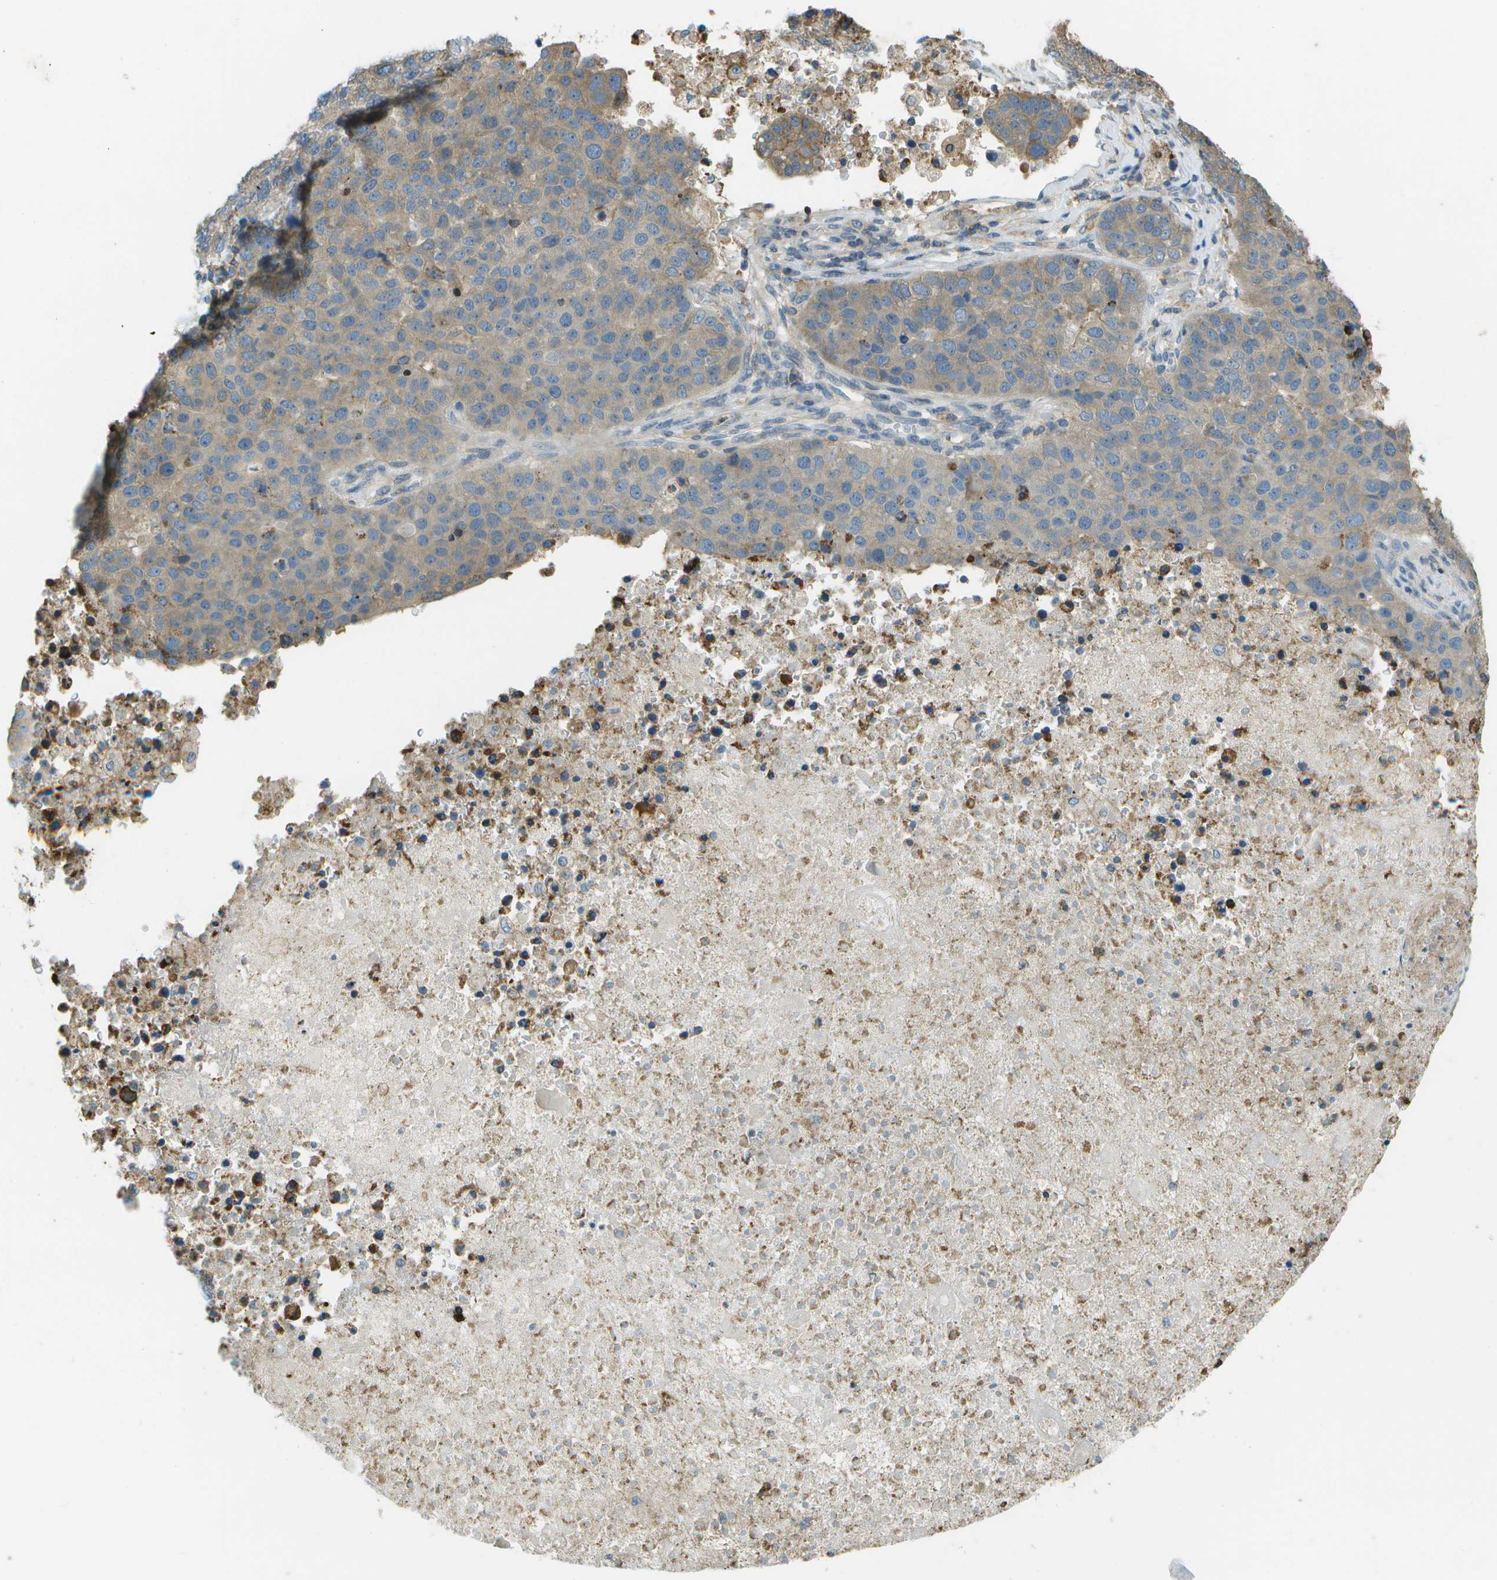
{"staining": {"intensity": "weak", "quantity": "25%-75%", "location": "cytoplasmic/membranous"}, "tissue": "pancreatic cancer", "cell_type": "Tumor cells", "image_type": "cancer", "snomed": [{"axis": "morphology", "description": "Adenocarcinoma, NOS"}, {"axis": "topography", "description": "Pancreas"}], "caption": "Adenocarcinoma (pancreatic) was stained to show a protein in brown. There is low levels of weak cytoplasmic/membranous positivity in about 25%-75% of tumor cells. The protein is shown in brown color, while the nuclei are stained blue.", "gene": "LRRC66", "patient": {"sex": "female", "age": 61}}